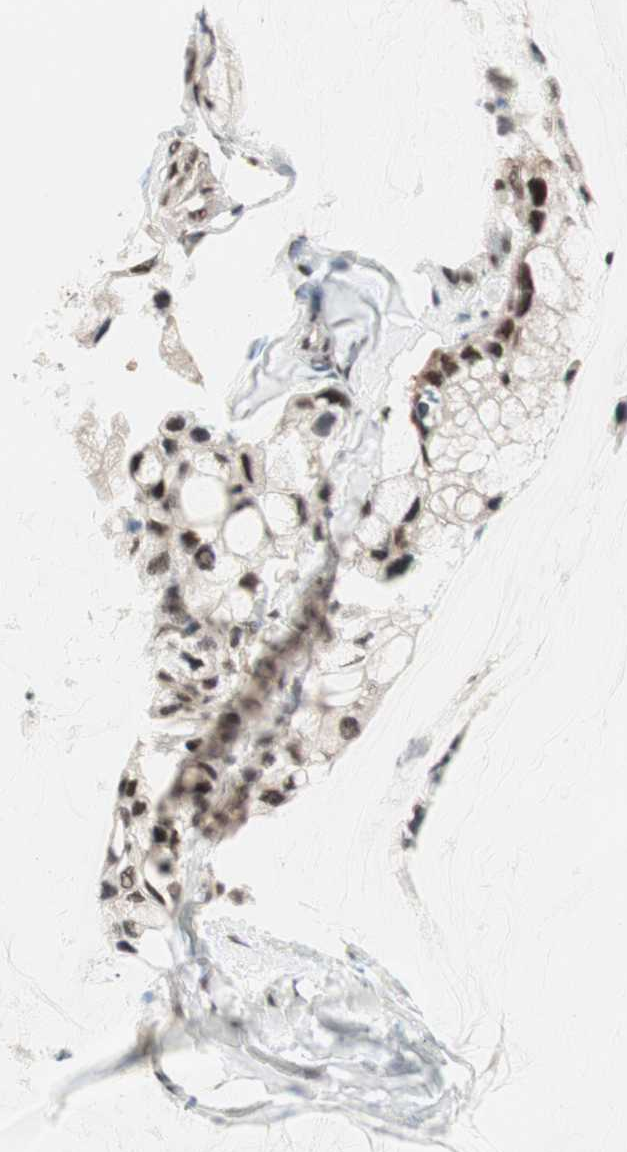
{"staining": {"intensity": "moderate", "quantity": ">75%", "location": "nuclear"}, "tissue": "ovarian cancer", "cell_type": "Tumor cells", "image_type": "cancer", "snomed": [{"axis": "morphology", "description": "Cystadenocarcinoma, mucinous, NOS"}, {"axis": "topography", "description": "Ovary"}], "caption": "Approximately >75% of tumor cells in ovarian mucinous cystadenocarcinoma demonstrate moderate nuclear protein positivity as visualized by brown immunohistochemical staining.", "gene": "SMARCE1", "patient": {"sex": "female", "age": 39}}